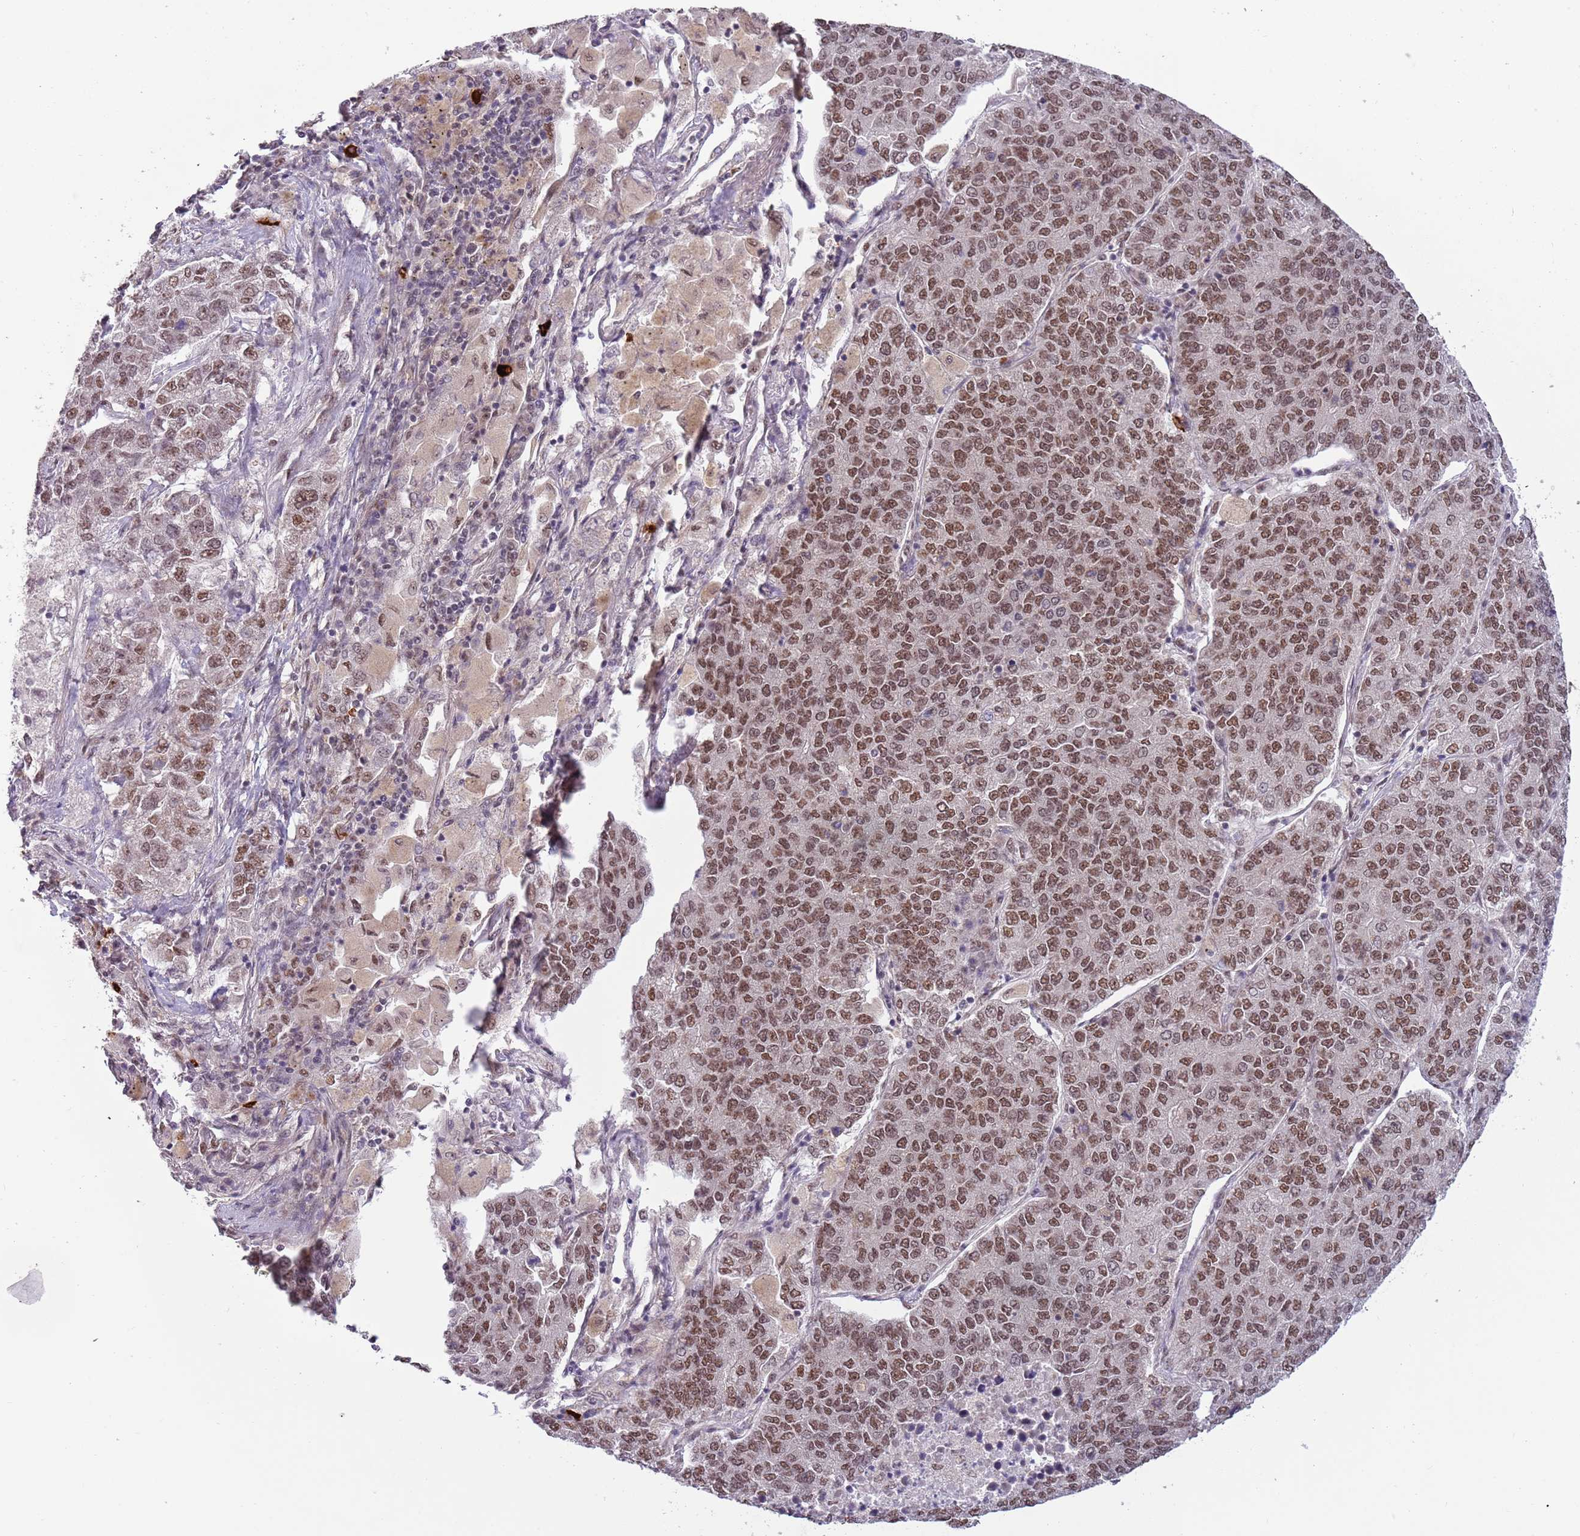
{"staining": {"intensity": "moderate", "quantity": ">75%", "location": "nuclear"}, "tissue": "lung cancer", "cell_type": "Tumor cells", "image_type": "cancer", "snomed": [{"axis": "morphology", "description": "Adenocarcinoma, NOS"}, {"axis": "topography", "description": "Lung"}], "caption": "This is an image of immunohistochemistry (IHC) staining of adenocarcinoma (lung), which shows moderate expression in the nuclear of tumor cells.", "gene": "FAM120AOS", "patient": {"sex": "male", "age": 49}}